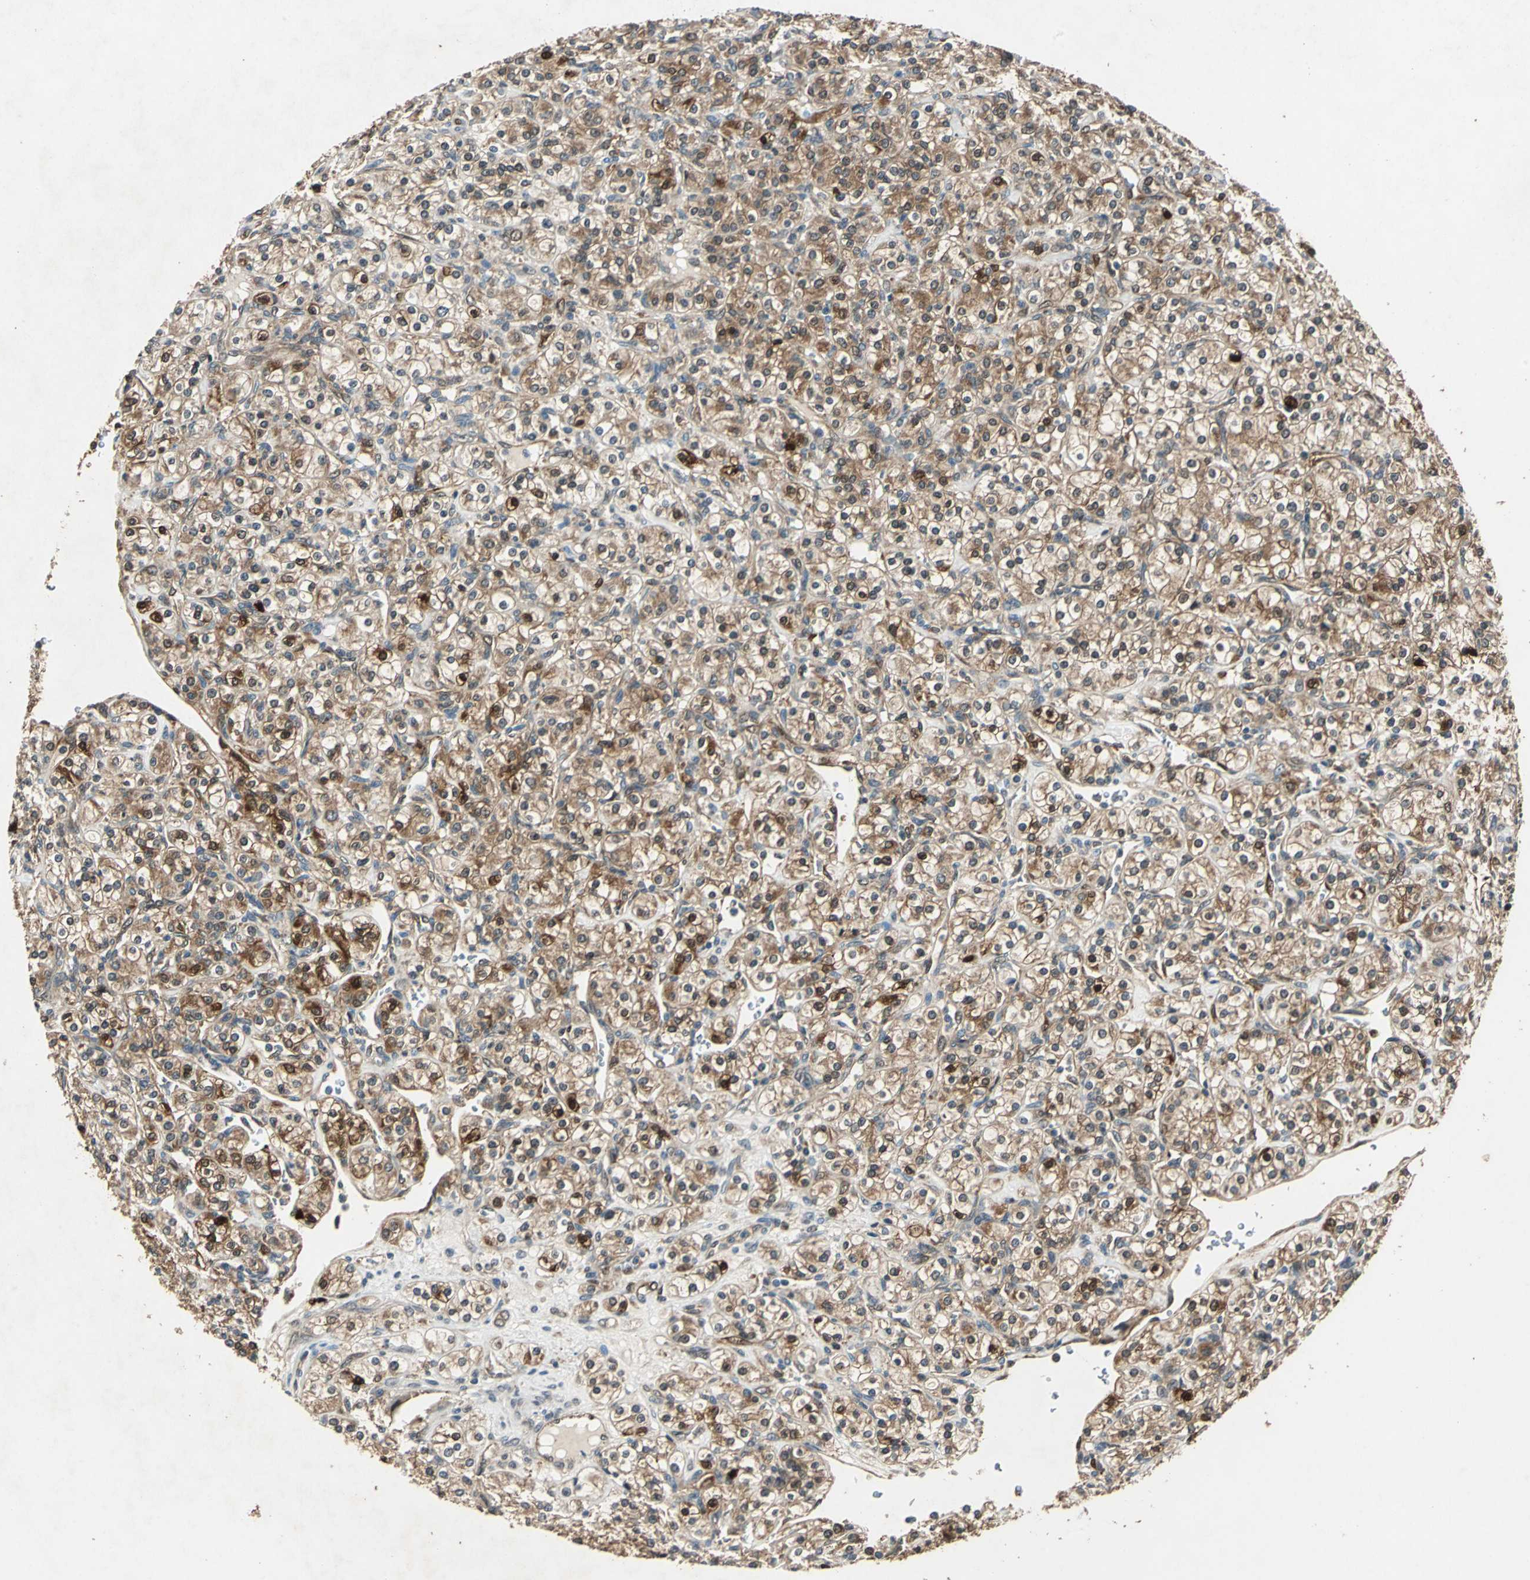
{"staining": {"intensity": "strong", "quantity": ">75%", "location": "cytoplasmic/membranous"}, "tissue": "renal cancer", "cell_type": "Tumor cells", "image_type": "cancer", "snomed": [{"axis": "morphology", "description": "Adenocarcinoma, NOS"}, {"axis": "topography", "description": "Kidney"}], "caption": "Protein staining displays strong cytoplasmic/membranous expression in about >75% of tumor cells in renal cancer.", "gene": "RRM2B", "patient": {"sex": "male", "age": 77}}